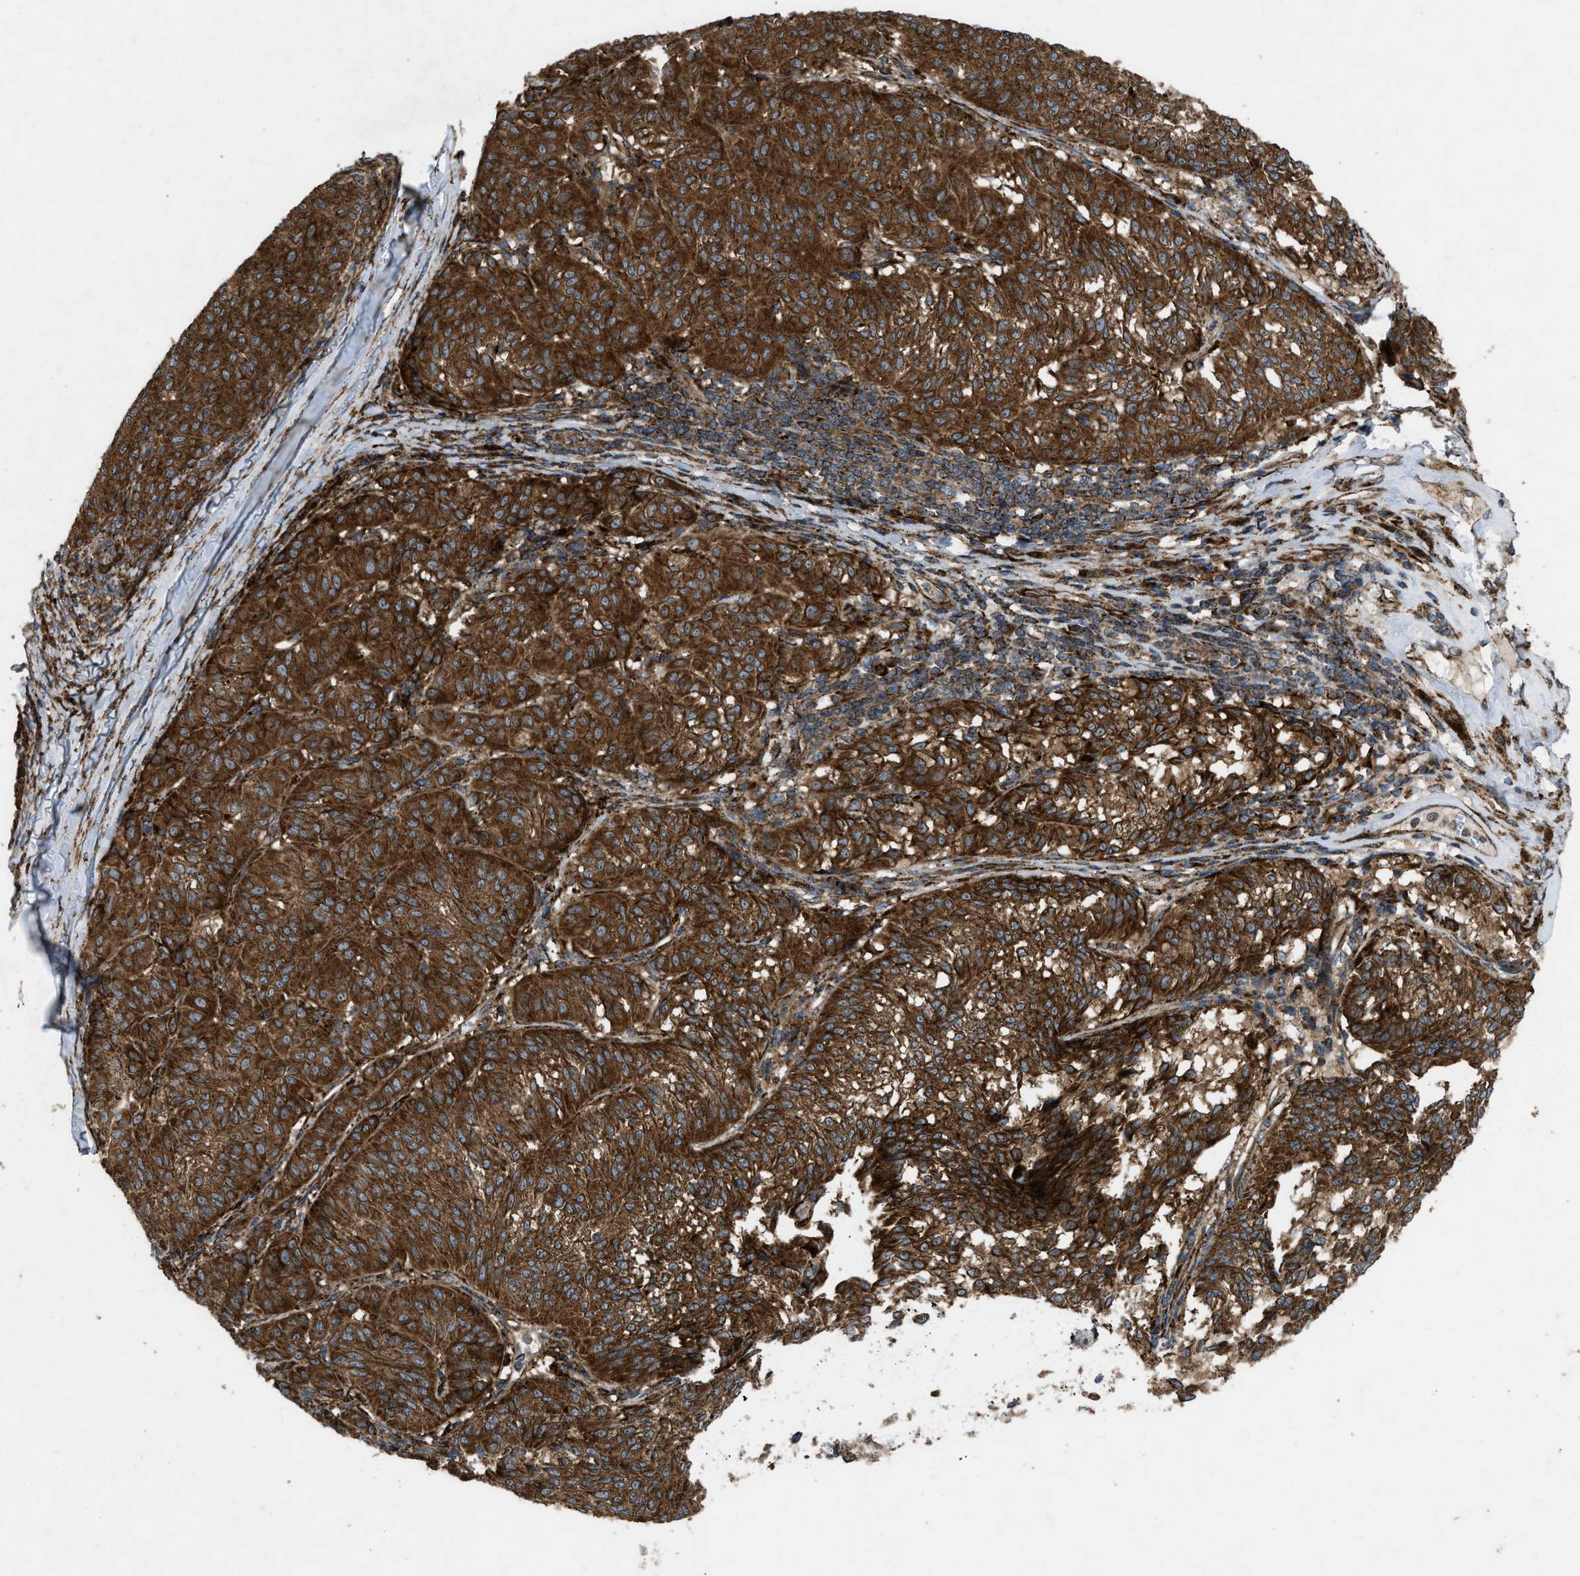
{"staining": {"intensity": "strong", "quantity": ">75%", "location": "cytoplasmic/membranous"}, "tissue": "melanoma", "cell_type": "Tumor cells", "image_type": "cancer", "snomed": [{"axis": "morphology", "description": "Malignant melanoma, NOS"}, {"axis": "topography", "description": "Skin"}], "caption": "An image of malignant melanoma stained for a protein demonstrates strong cytoplasmic/membranous brown staining in tumor cells.", "gene": "PER3", "patient": {"sex": "female", "age": 72}}